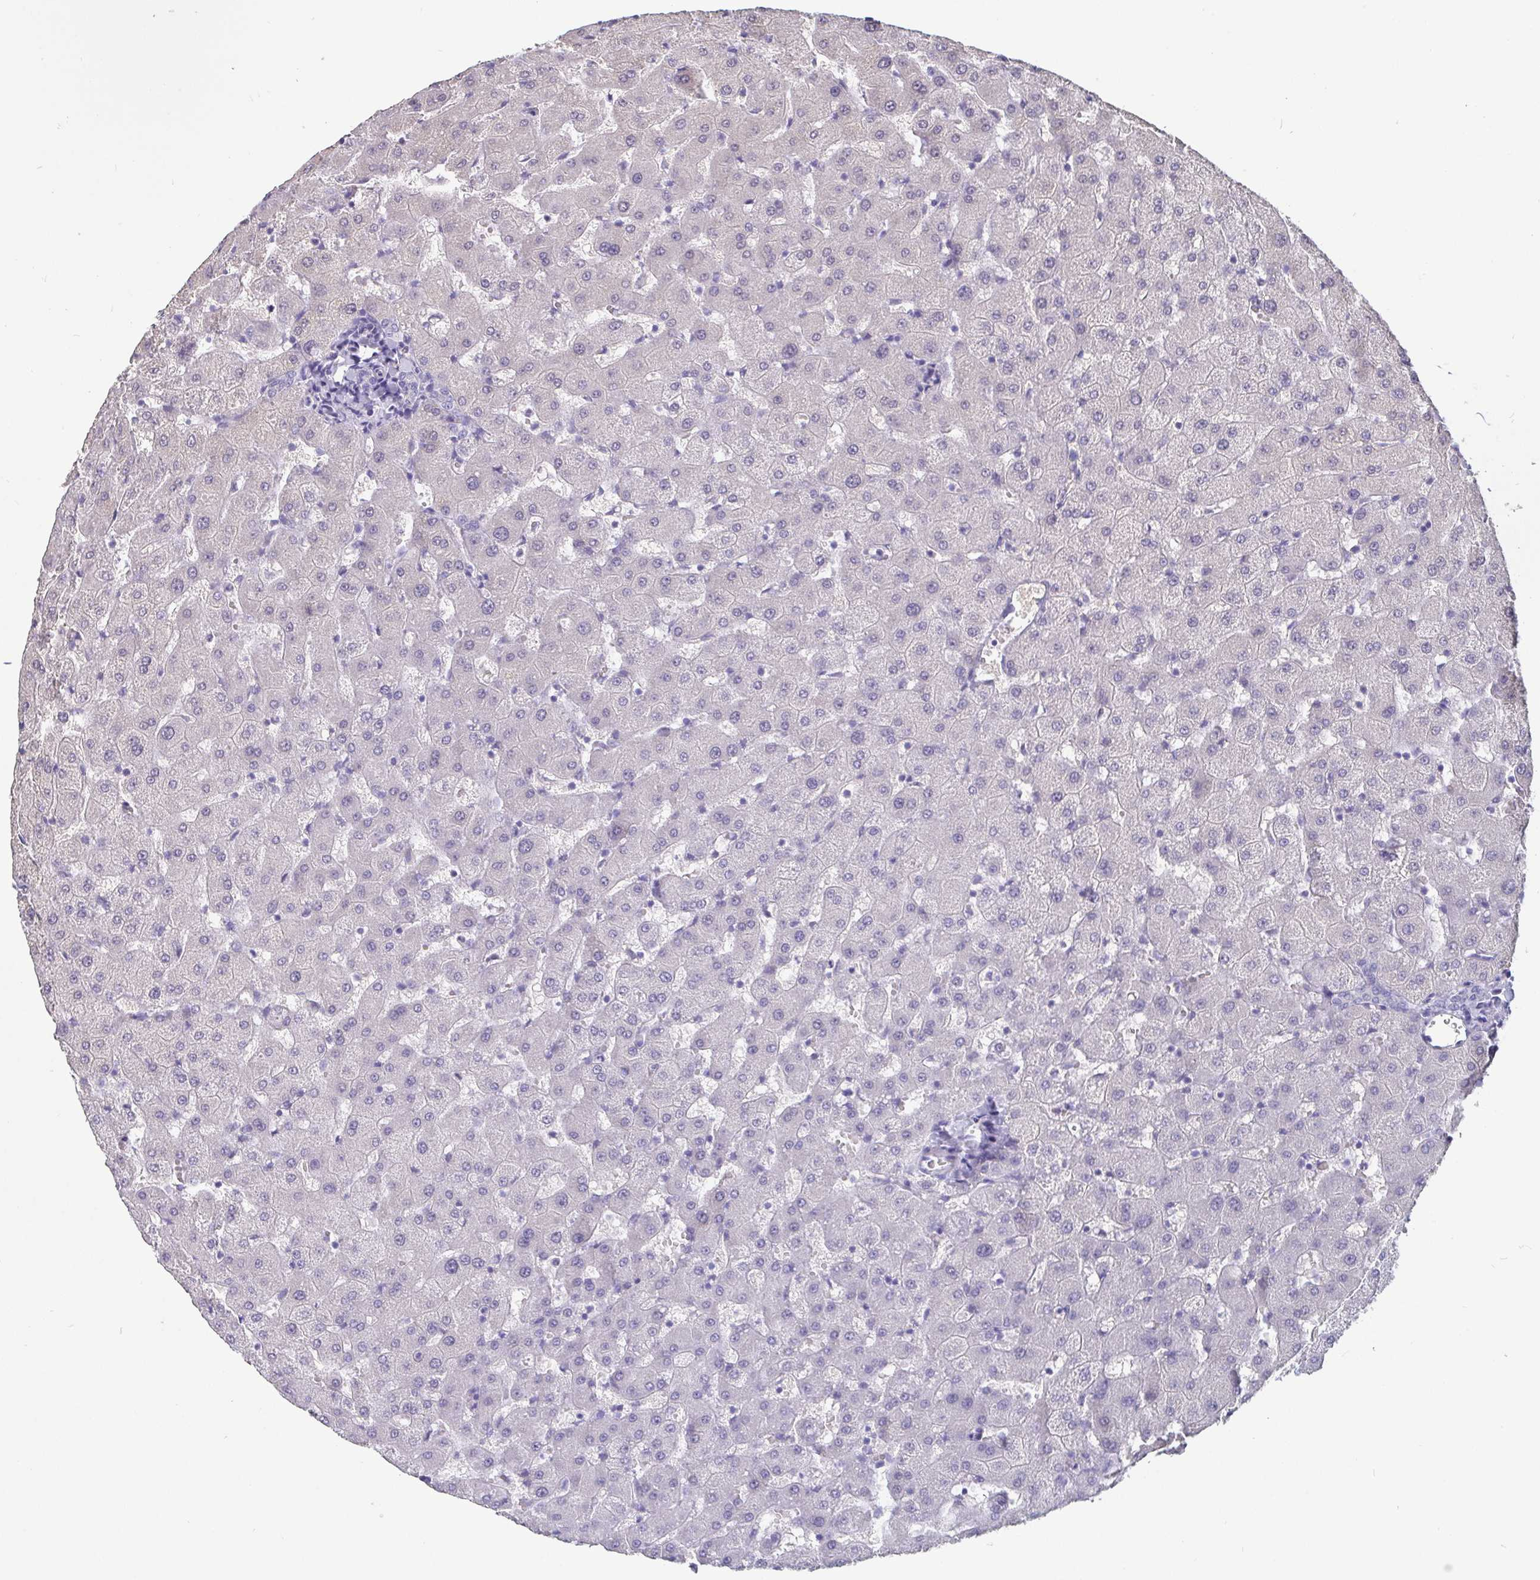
{"staining": {"intensity": "negative", "quantity": "none", "location": "none"}, "tissue": "liver", "cell_type": "Cholangiocytes", "image_type": "normal", "snomed": [{"axis": "morphology", "description": "Normal tissue, NOS"}, {"axis": "topography", "description": "Liver"}], "caption": "High power microscopy micrograph of an immunohistochemistry (IHC) histopathology image of unremarkable liver, revealing no significant staining in cholangiocytes.", "gene": "IDH1", "patient": {"sex": "female", "age": 63}}